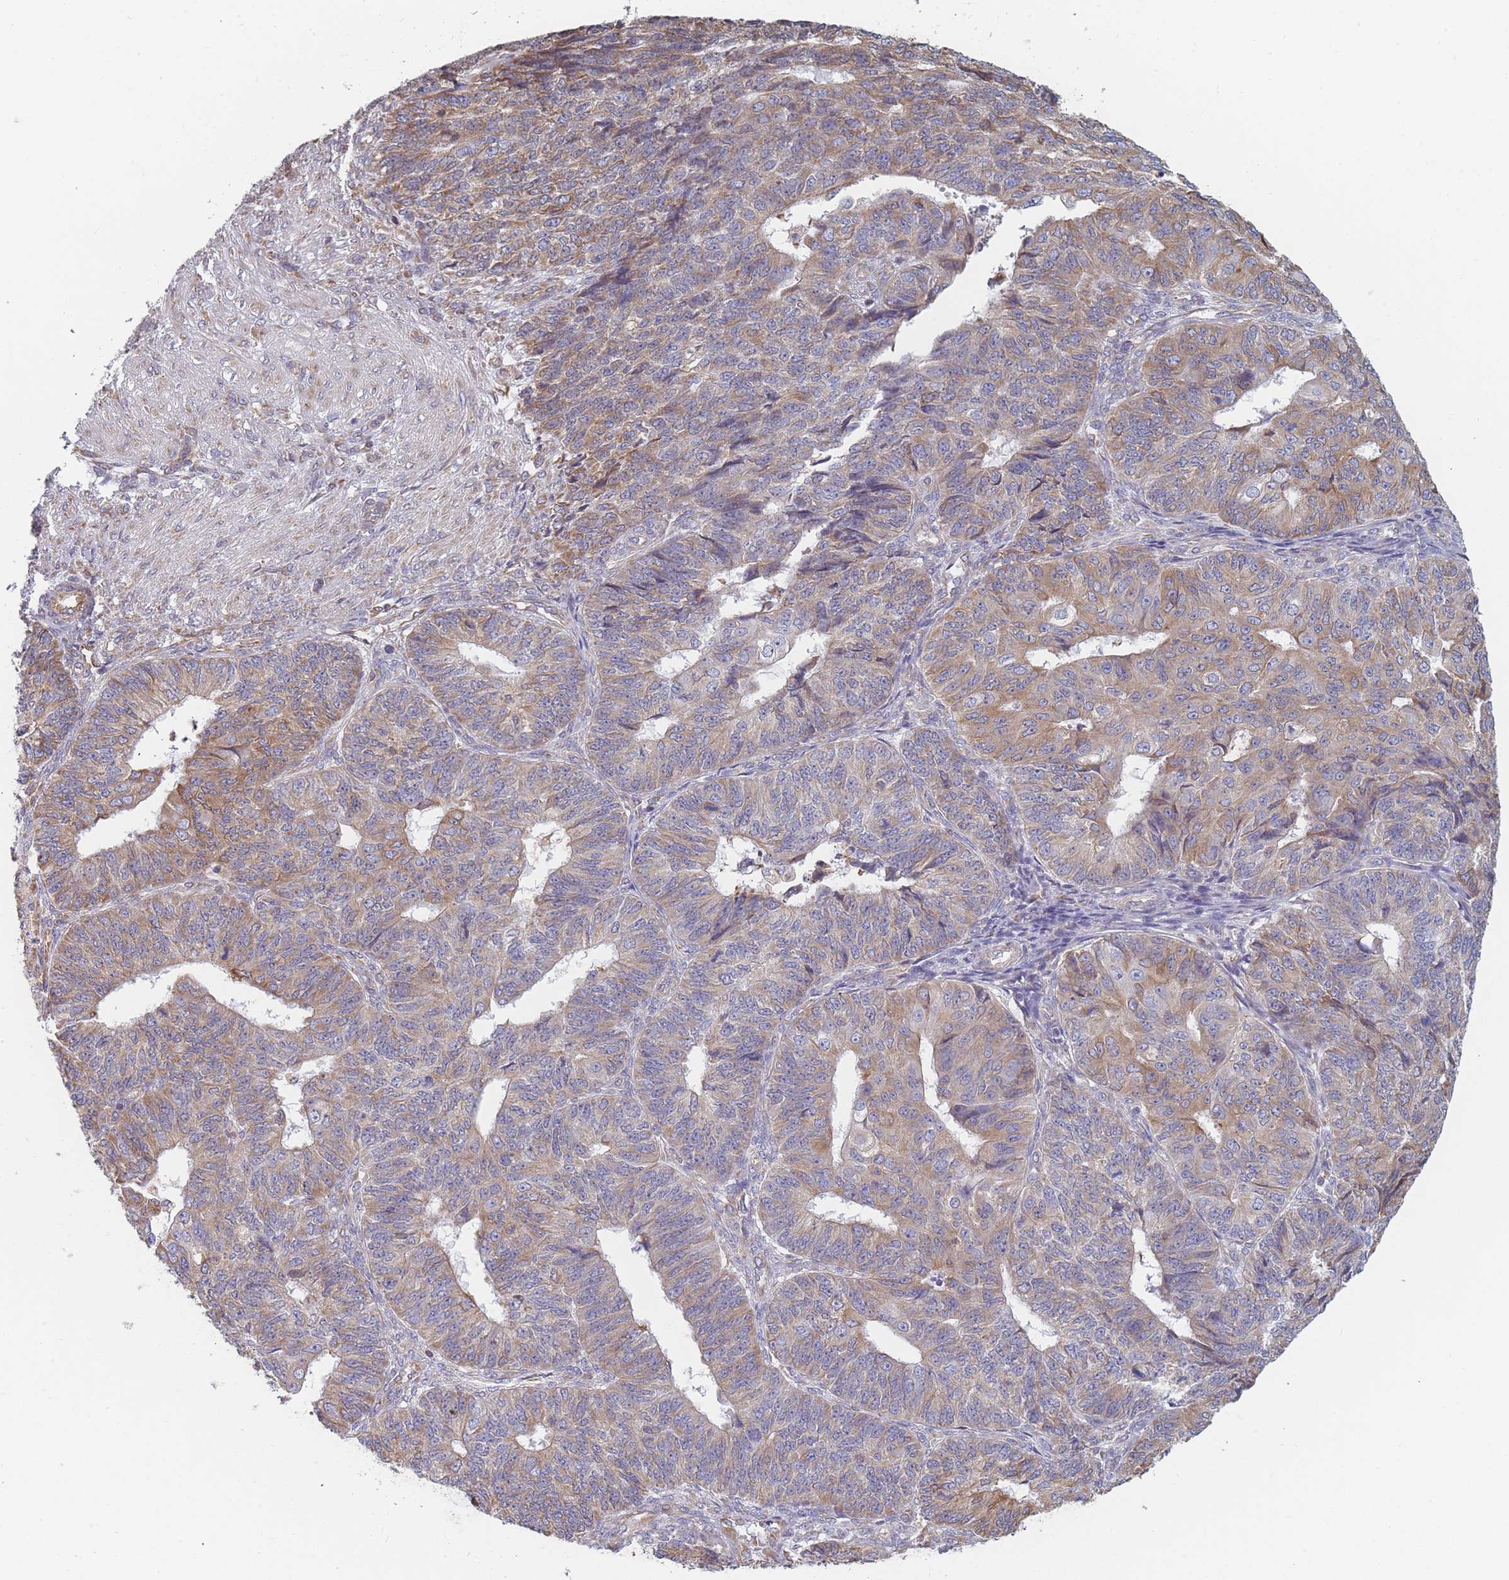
{"staining": {"intensity": "moderate", "quantity": ">75%", "location": "cytoplasmic/membranous"}, "tissue": "endometrial cancer", "cell_type": "Tumor cells", "image_type": "cancer", "snomed": [{"axis": "morphology", "description": "Adenocarcinoma, NOS"}, {"axis": "topography", "description": "Endometrium"}], "caption": "Human adenocarcinoma (endometrial) stained with a brown dye displays moderate cytoplasmic/membranous positive positivity in approximately >75% of tumor cells.", "gene": "OR7C2", "patient": {"sex": "female", "age": 32}}